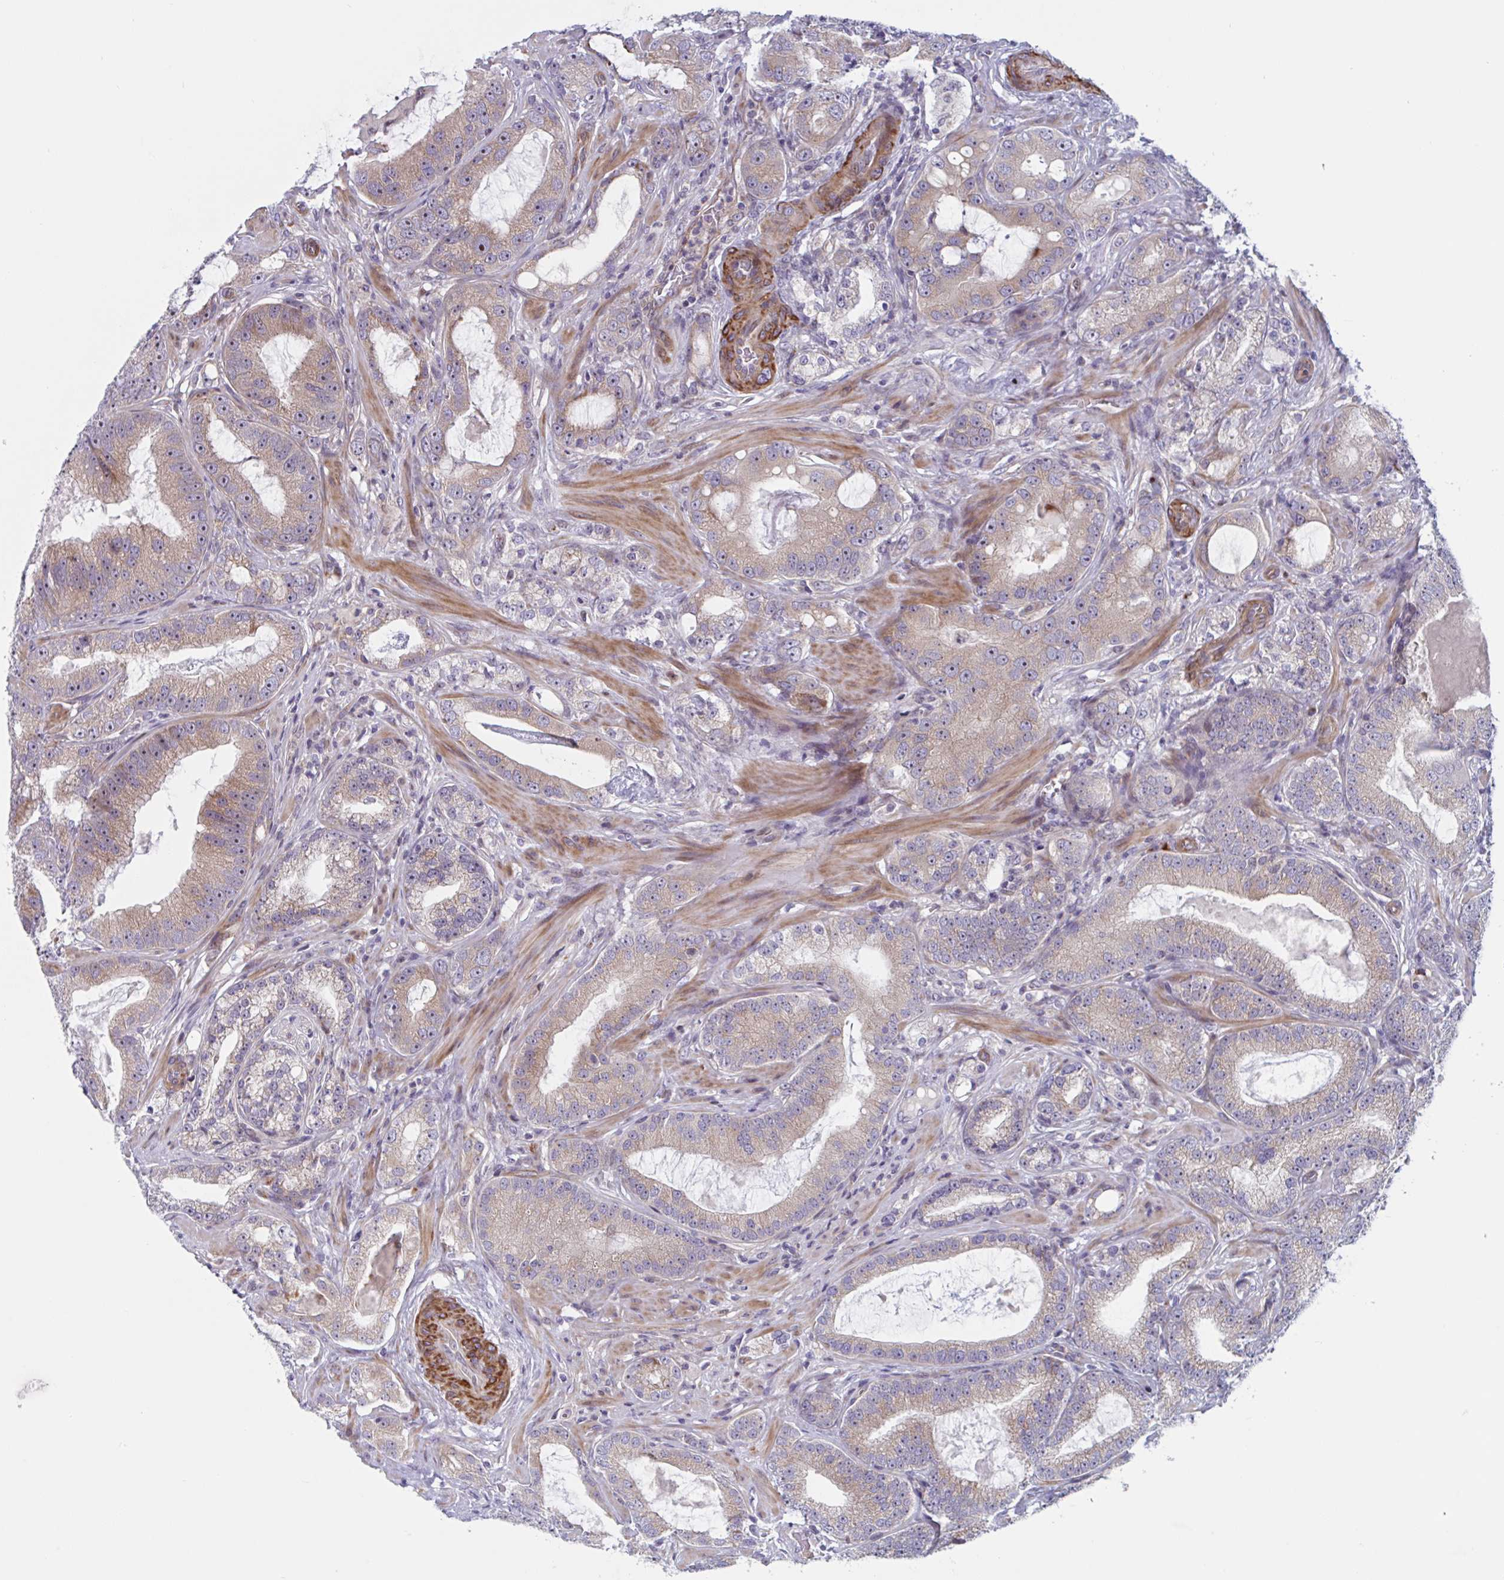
{"staining": {"intensity": "moderate", "quantity": ">75%", "location": "cytoplasmic/membranous,nuclear"}, "tissue": "prostate cancer", "cell_type": "Tumor cells", "image_type": "cancer", "snomed": [{"axis": "morphology", "description": "Adenocarcinoma, High grade"}, {"axis": "topography", "description": "Prostate"}], "caption": "A high-resolution micrograph shows IHC staining of prostate cancer, which exhibits moderate cytoplasmic/membranous and nuclear positivity in approximately >75% of tumor cells.", "gene": "DUXA", "patient": {"sex": "male", "age": 65}}